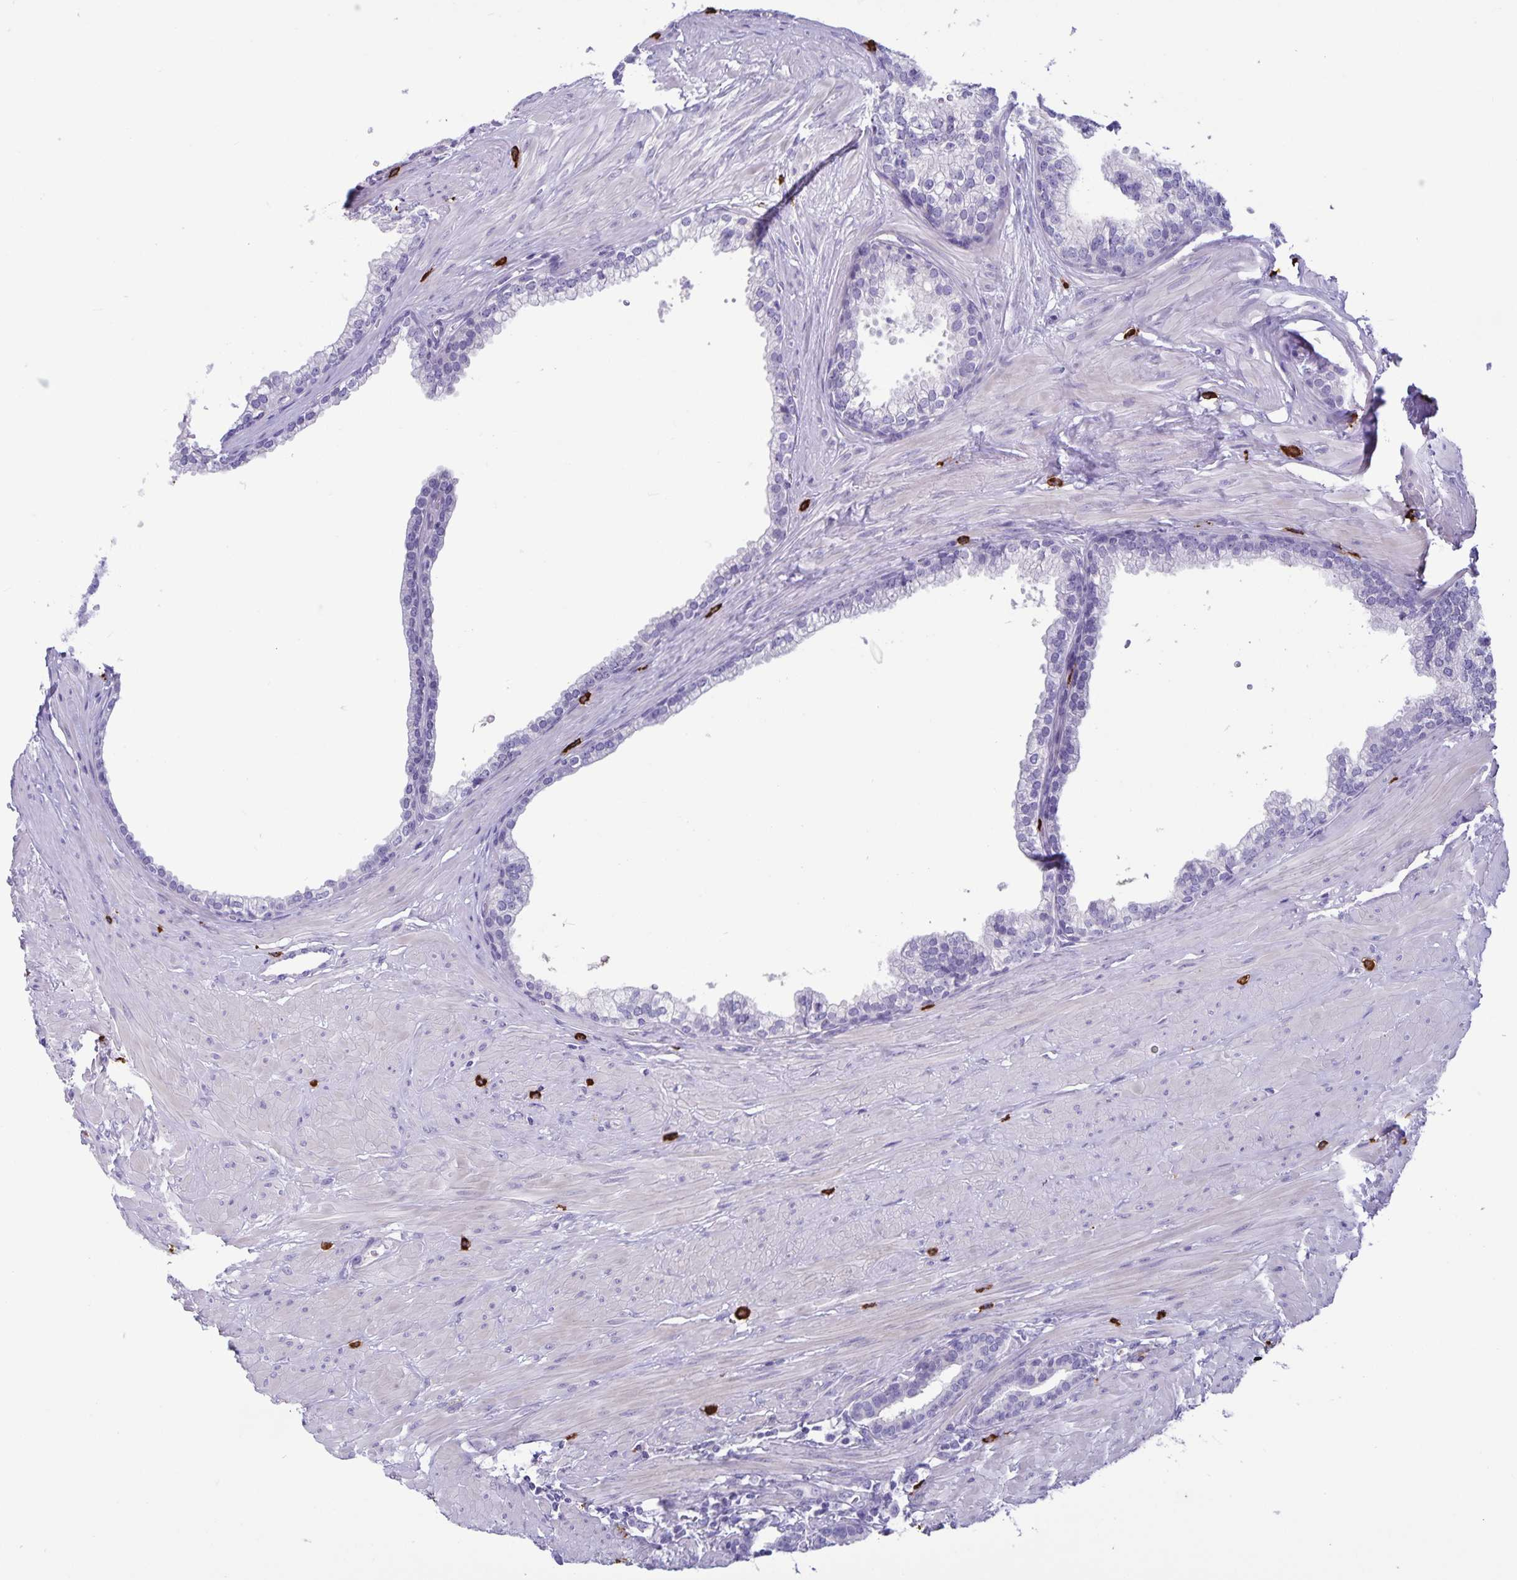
{"staining": {"intensity": "negative", "quantity": "none", "location": "none"}, "tissue": "prostate", "cell_type": "Glandular cells", "image_type": "normal", "snomed": [{"axis": "morphology", "description": "Normal tissue, NOS"}, {"axis": "topography", "description": "Prostate"}, {"axis": "topography", "description": "Peripheral nerve tissue"}], "caption": "Glandular cells are negative for brown protein staining in unremarkable prostate. (DAB immunohistochemistry with hematoxylin counter stain).", "gene": "IBTK", "patient": {"sex": "male", "age": 55}}